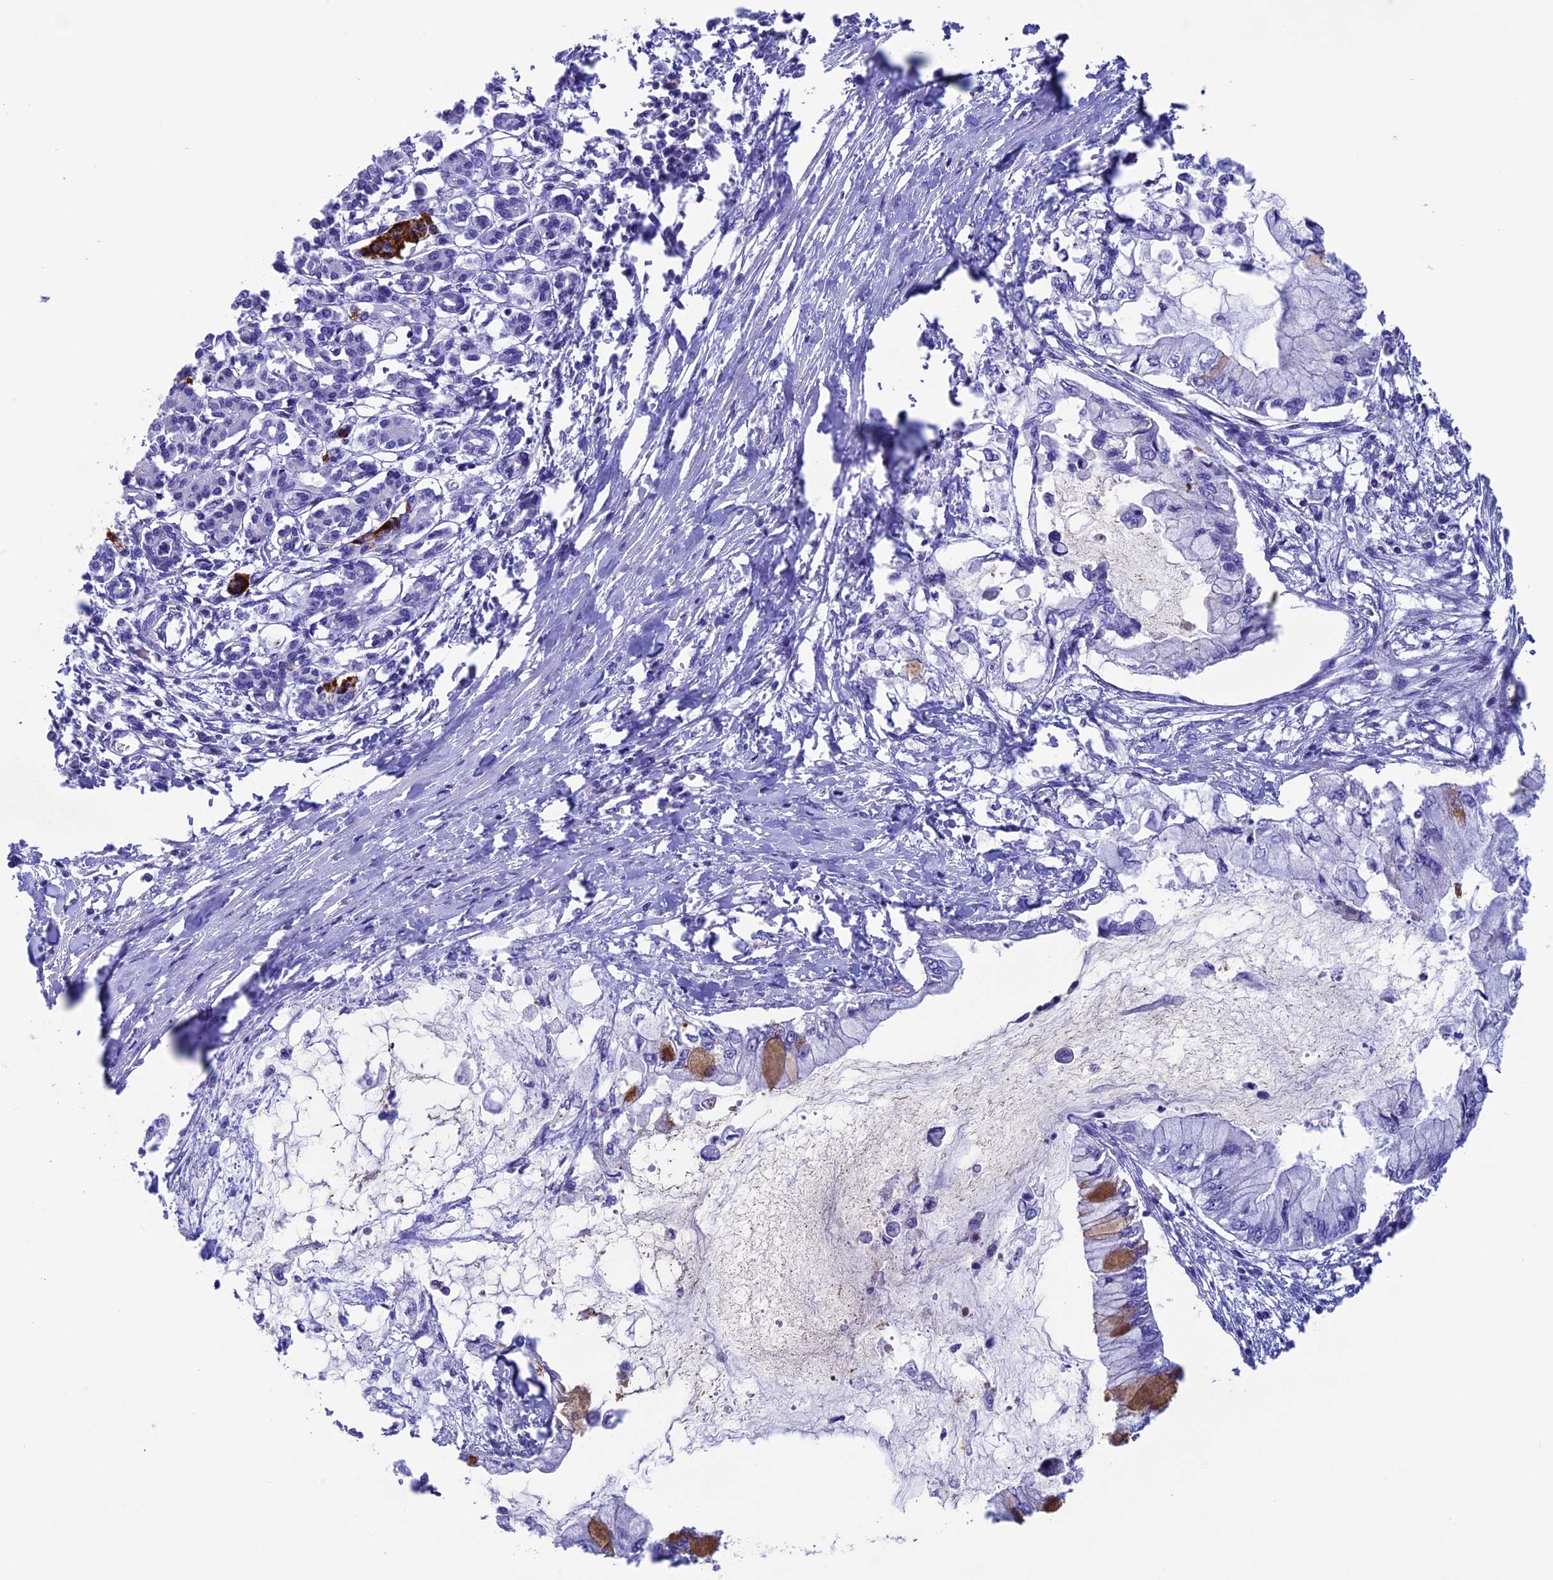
{"staining": {"intensity": "negative", "quantity": "none", "location": "none"}, "tissue": "pancreatic cancer", "cell_type": "Tumor cells", "image_type": "cancer", "snomed": [{"axis": "morphology", "description": "Adenocarcinoma, NOS"}, {"axis": "topography", "description": "Pancreas"}], "caption": "The photomicrograph exhibits no significant positivity in tumor cells of pancreatic cancer (adenocarcinoma).", "gene": "IGSF6", "patient": {"sex": "male", "age": 48}}